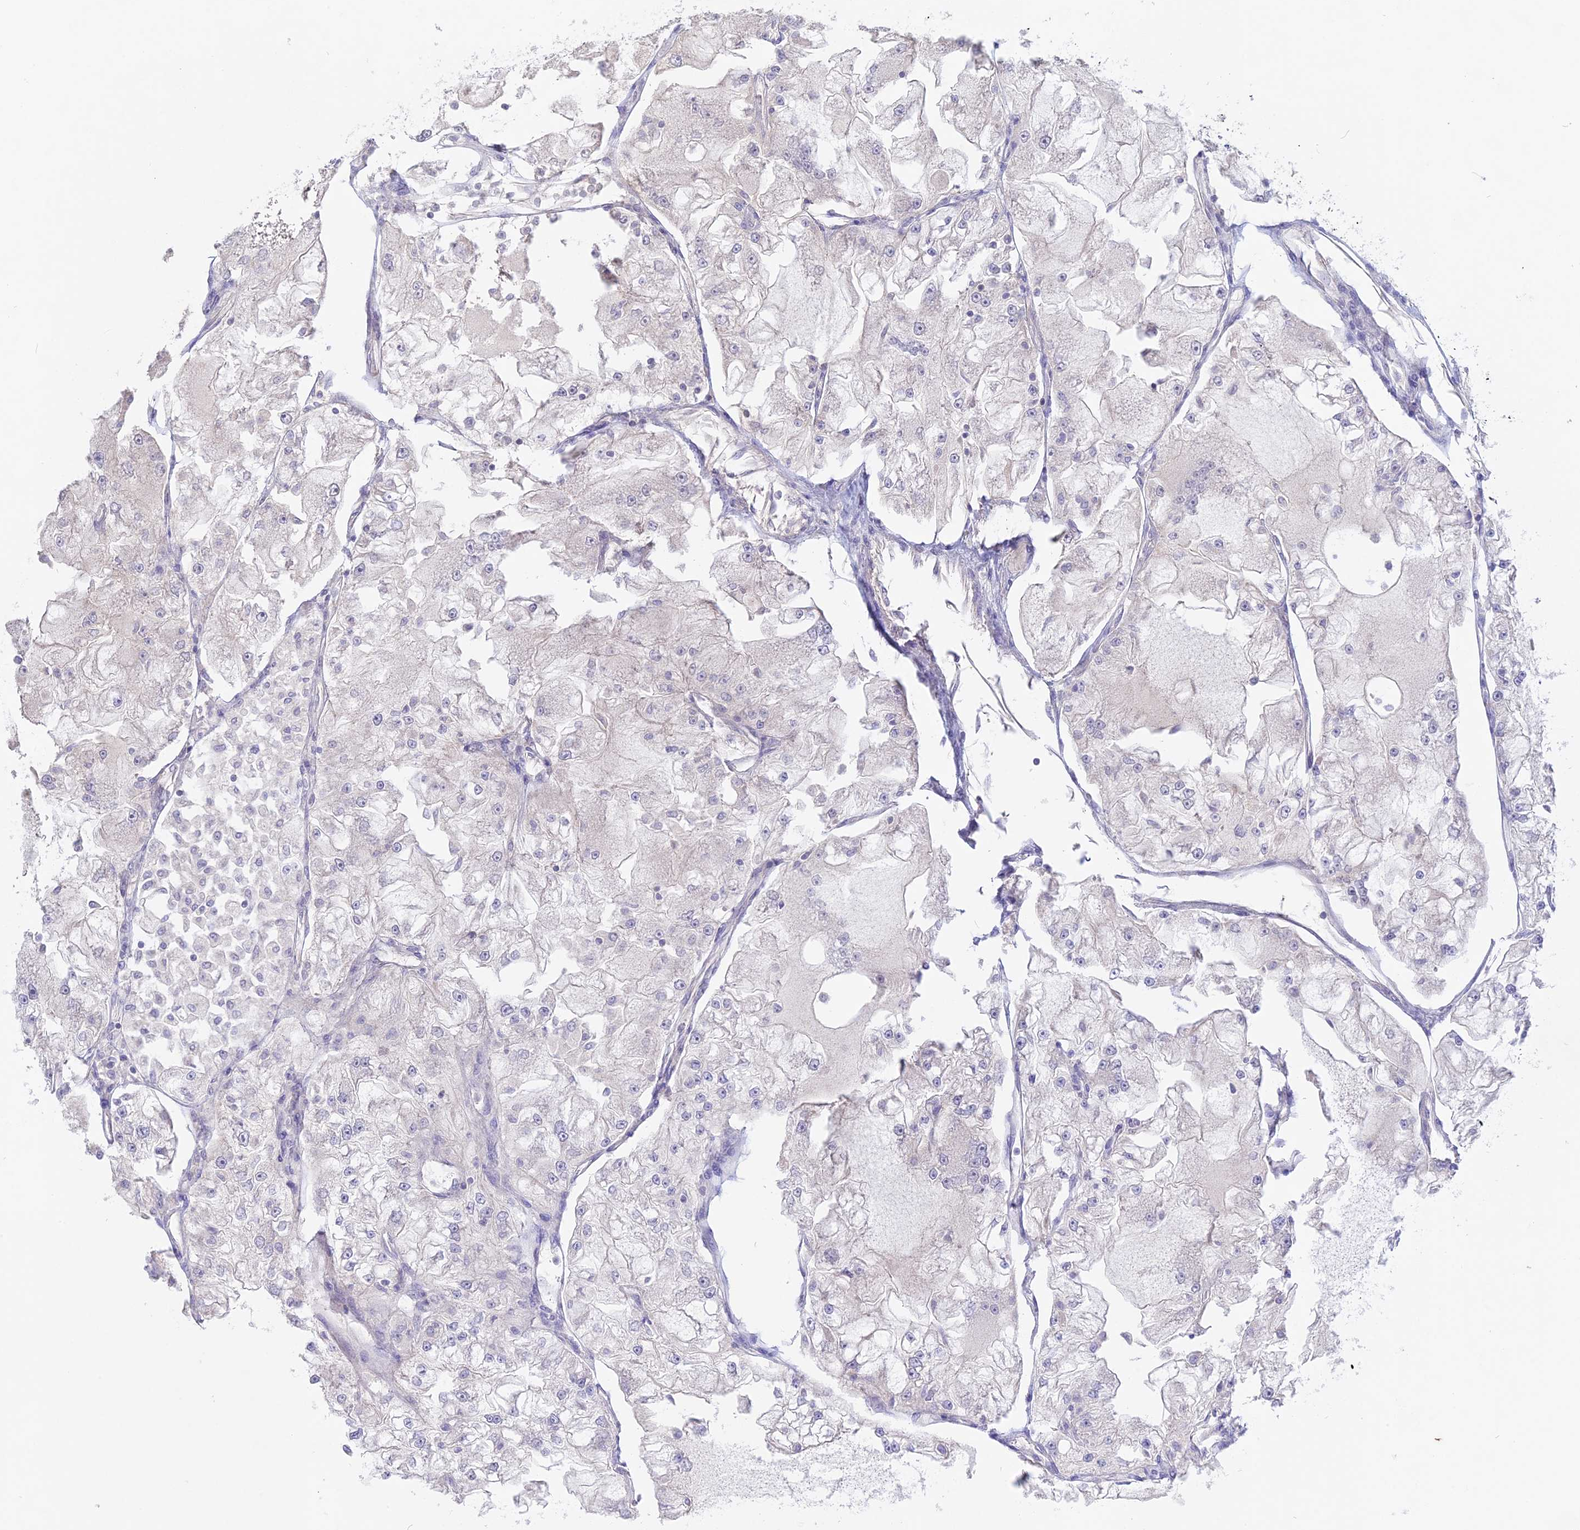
{"staining": {"intensity": "negative", "quantity": "none", "location": "none"}, "tissue": "renal cancer", "cell_type": "Tumor cells", "image_type": "cancer", "snomed": [{"axis": "morphology", "description": "Adenocarcinoma, NOS"}, {"axis": "topography", "description": "Kidney"}], "caption": "There is no significant positivity in tumor cells of renal adenocarcinoma.", "gene": "ADGRA1", "patient": {"sex": "female", "age": 72}}